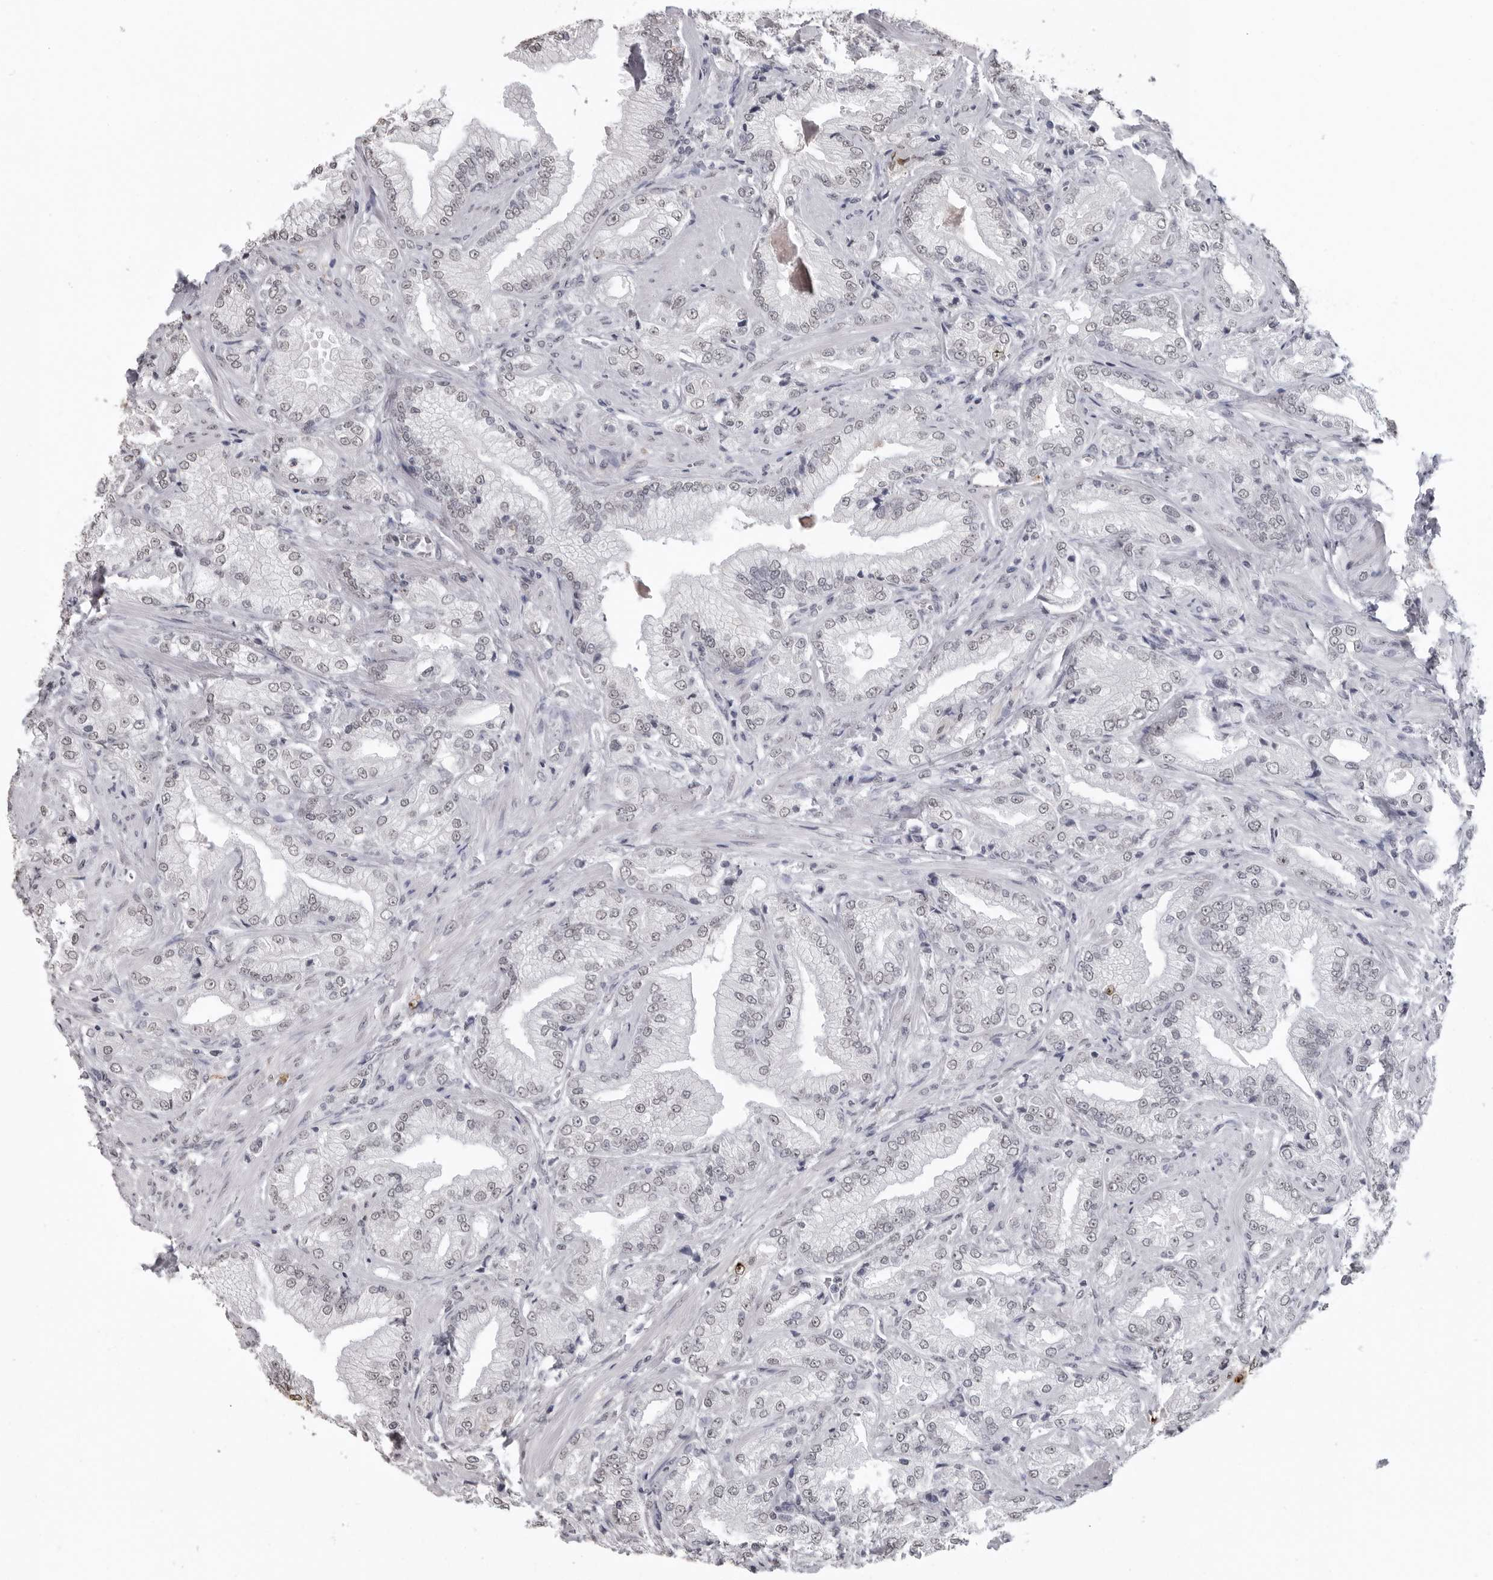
{"staining": {"intensity": "weak", "quantity": ">75%", "location": "nuclear"}, "tissue": "prostate cancer", "cell_type": "Tumor cells", "image_type": "cancer", "snomed": [{"axis": "morphology", "description": "Adenocarcinoma, Low grade"}, {"axis": "topography", "description": "Prostate"}], "caption": "The micrograph demonstrates a brown stain indicating the presence of a protein in the nuclear of tumor cells in adenocarcinoma (low-grade) (prostate).", "gene": "HEPACAM", "patient": {"sex": "male", "age": 62}}